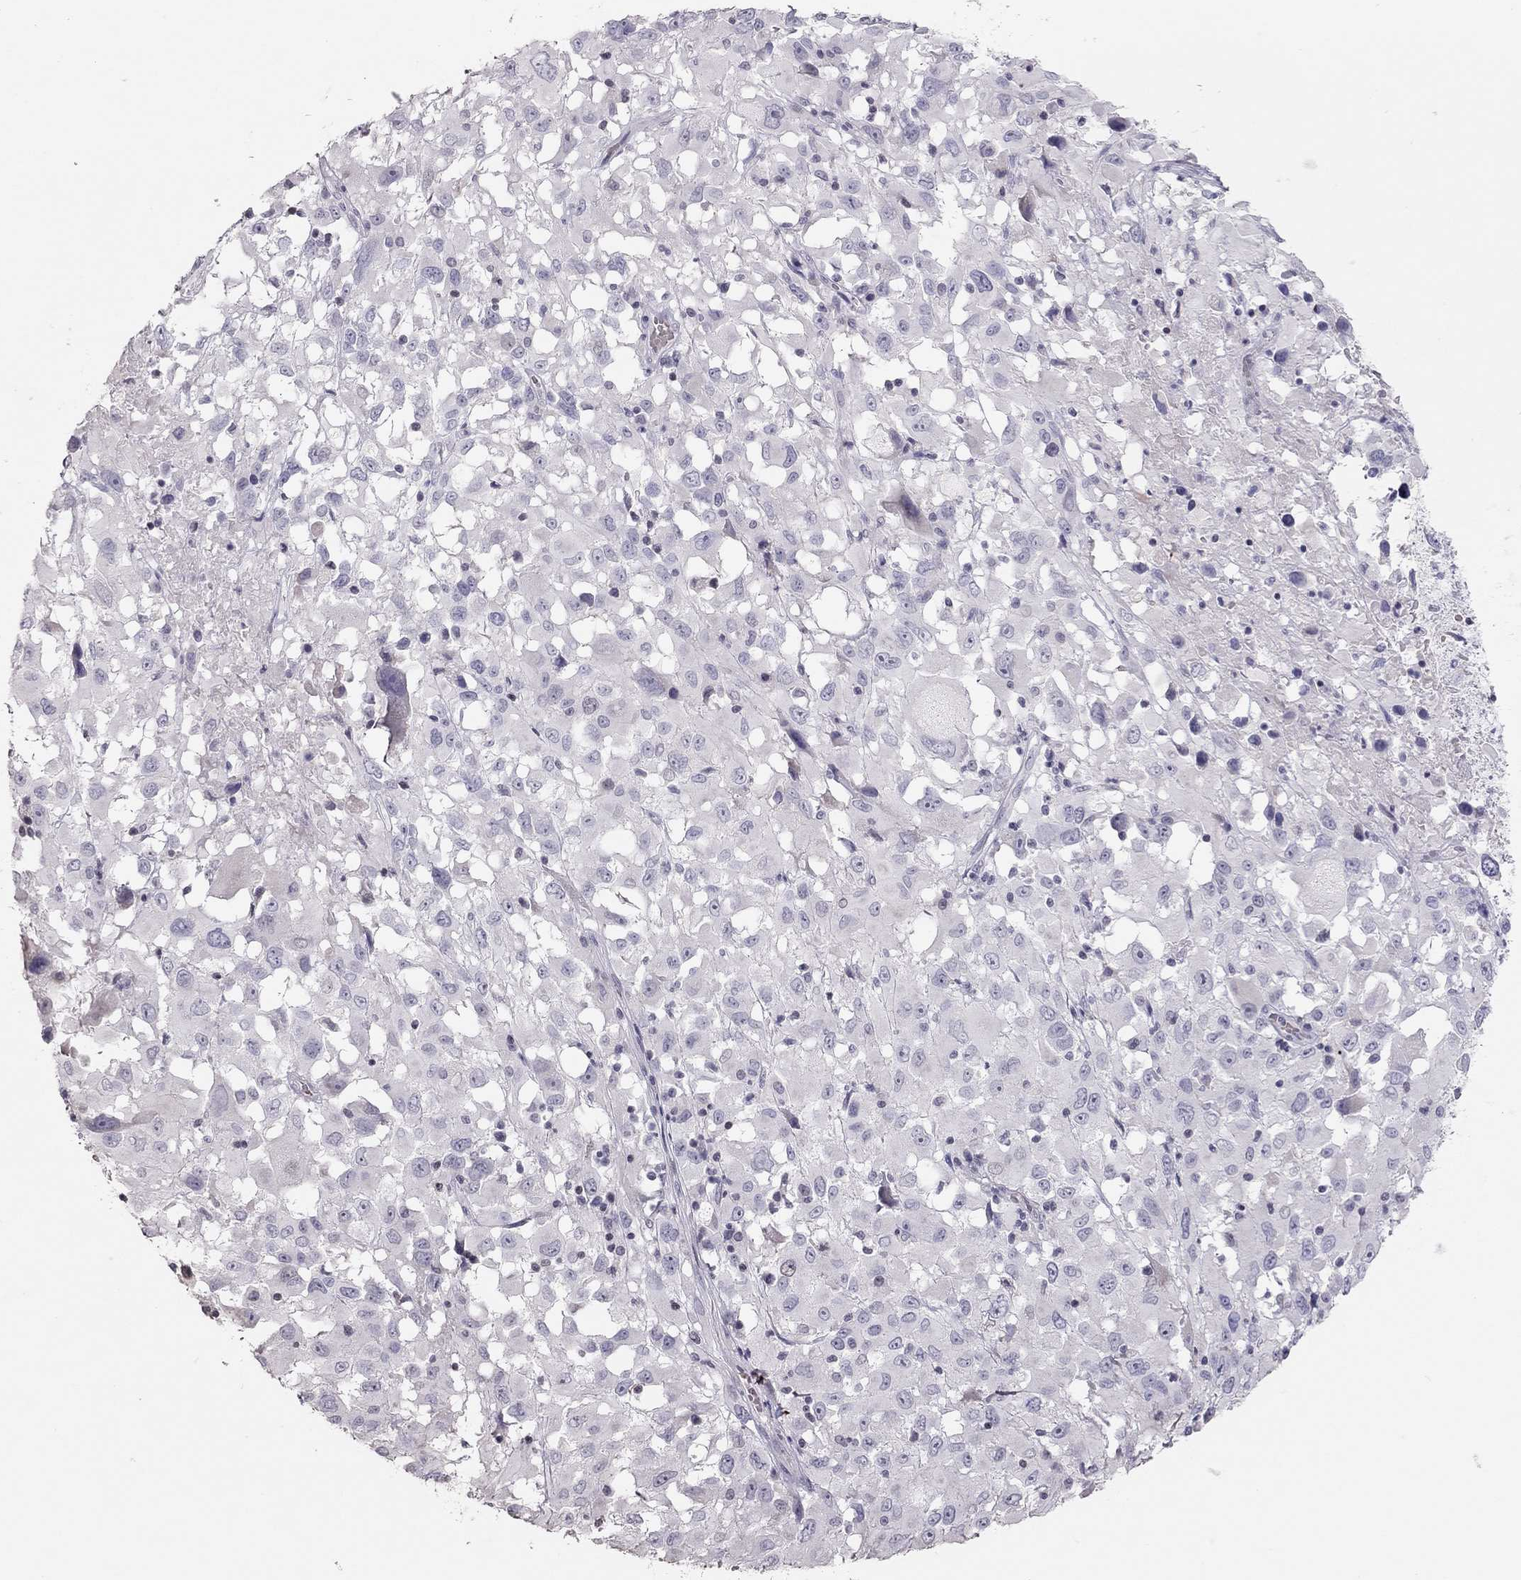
{"staining": {"intensity": "negative", "quantity": "none", "location": "none"}, "tissue": "melanoma", "cell_type": "Tumor cells", "image_type": "cancer", "snomed": [{"axis": "morphology", "description": "Malignant melanoma, Metastatic site"}, {"axis": "topography", "description": "Soft tissue"}], "caption": "Immunohistochemical staining of human malignant melanoma (metastatic site) shows no significant positivity in tumor cells.", "gene": "TSHB", "patient": {"sex": "male", "age": 50}}